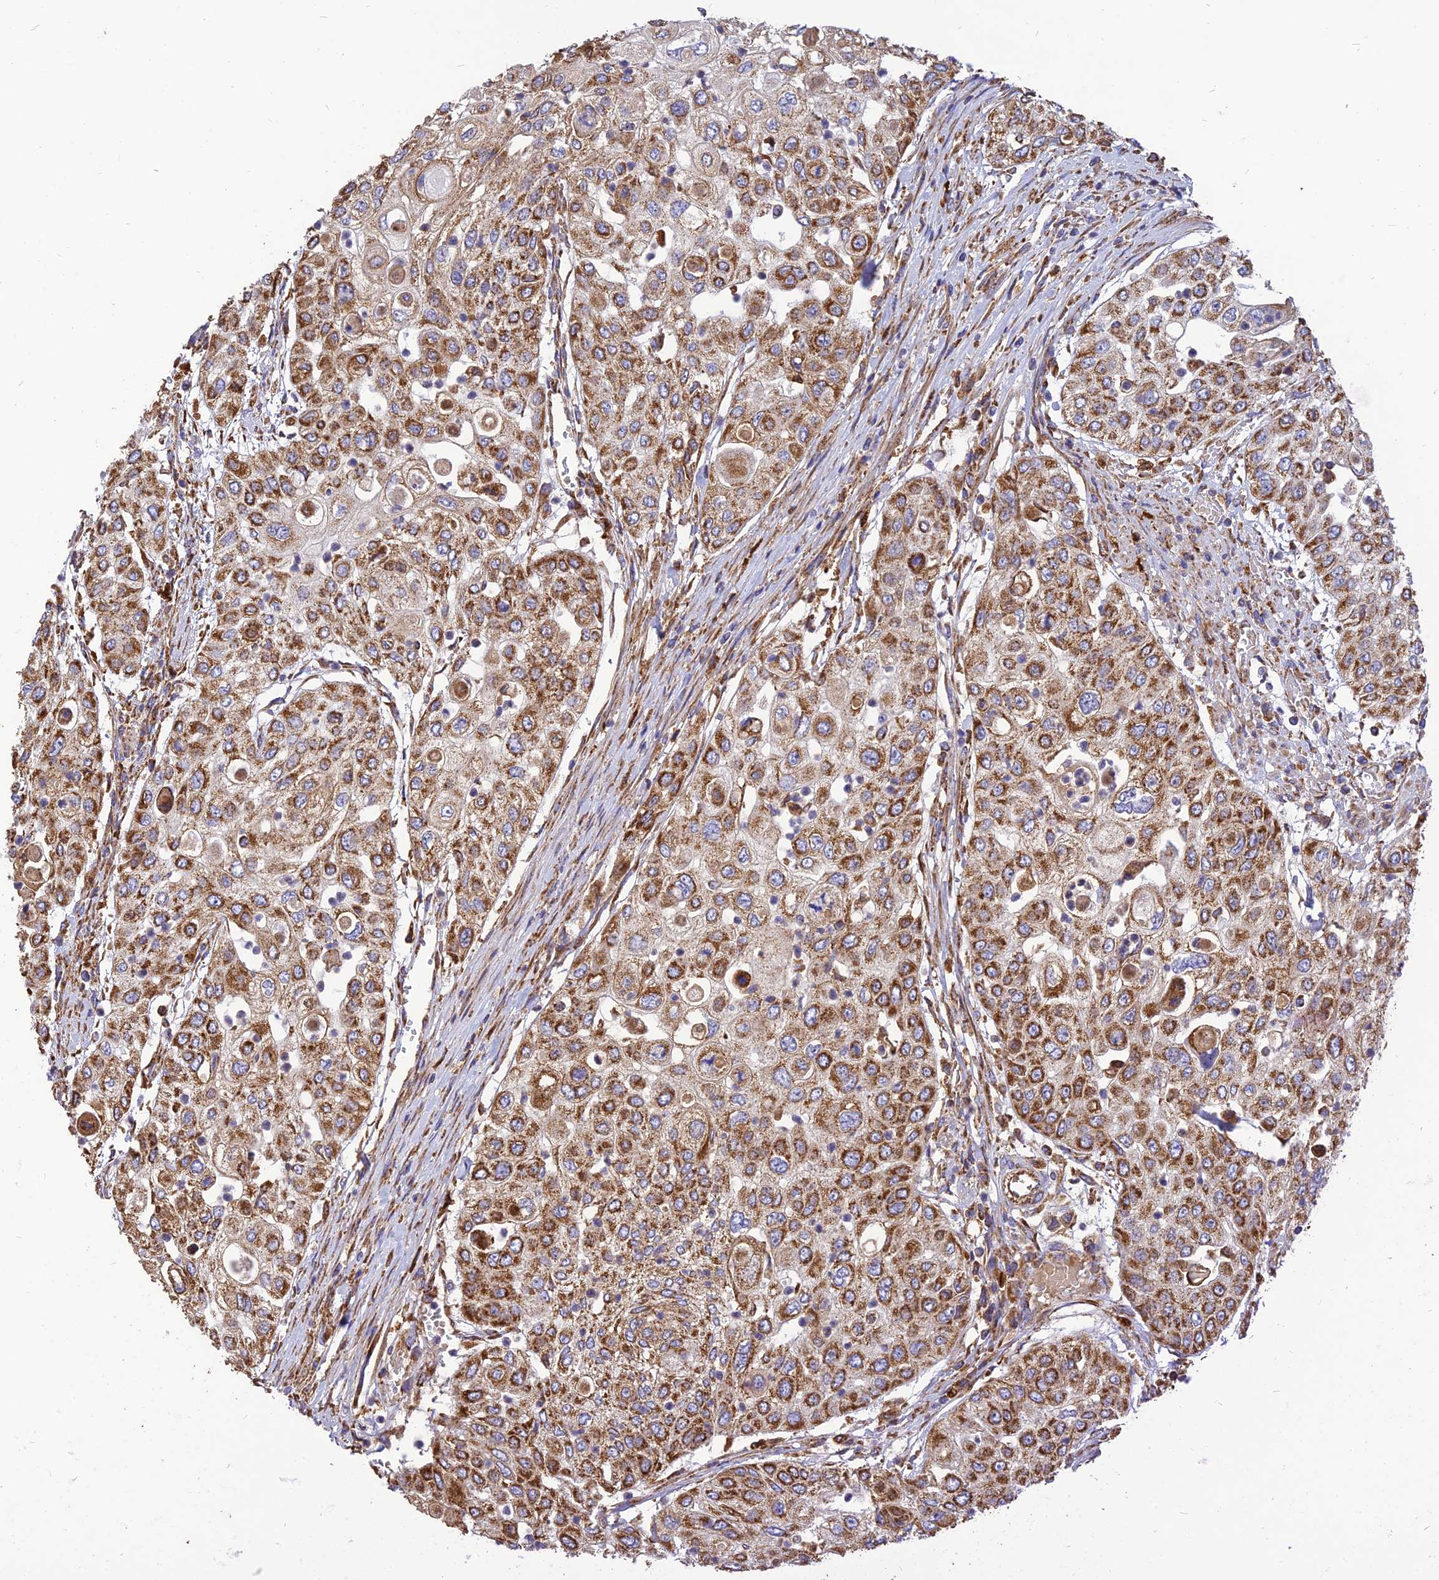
{"staining": {"intensity": "strong", "quantity": ">75%", "location": "cytoplasmic/membranous"}, "tissue": "urothelial cancer", "cell_type": "Tumor cells", "image_type": "cancer", "snomed": [{"axis": "morphology", "description": "Urothelial carcinoma, High grade"}, {"axis": "topography", "description": "Urinary bladder"}], "caption": "Urothelial cancer tissue reveals strong cytoplasmic/membranous expression in about >75% of tumor cells, visualized by immunohistochemistry. (Brightfield microscopy of DAB IHC at high magnification).", "gene": "THUMPD2", "patient": {"sex": "female", "age": 79}}